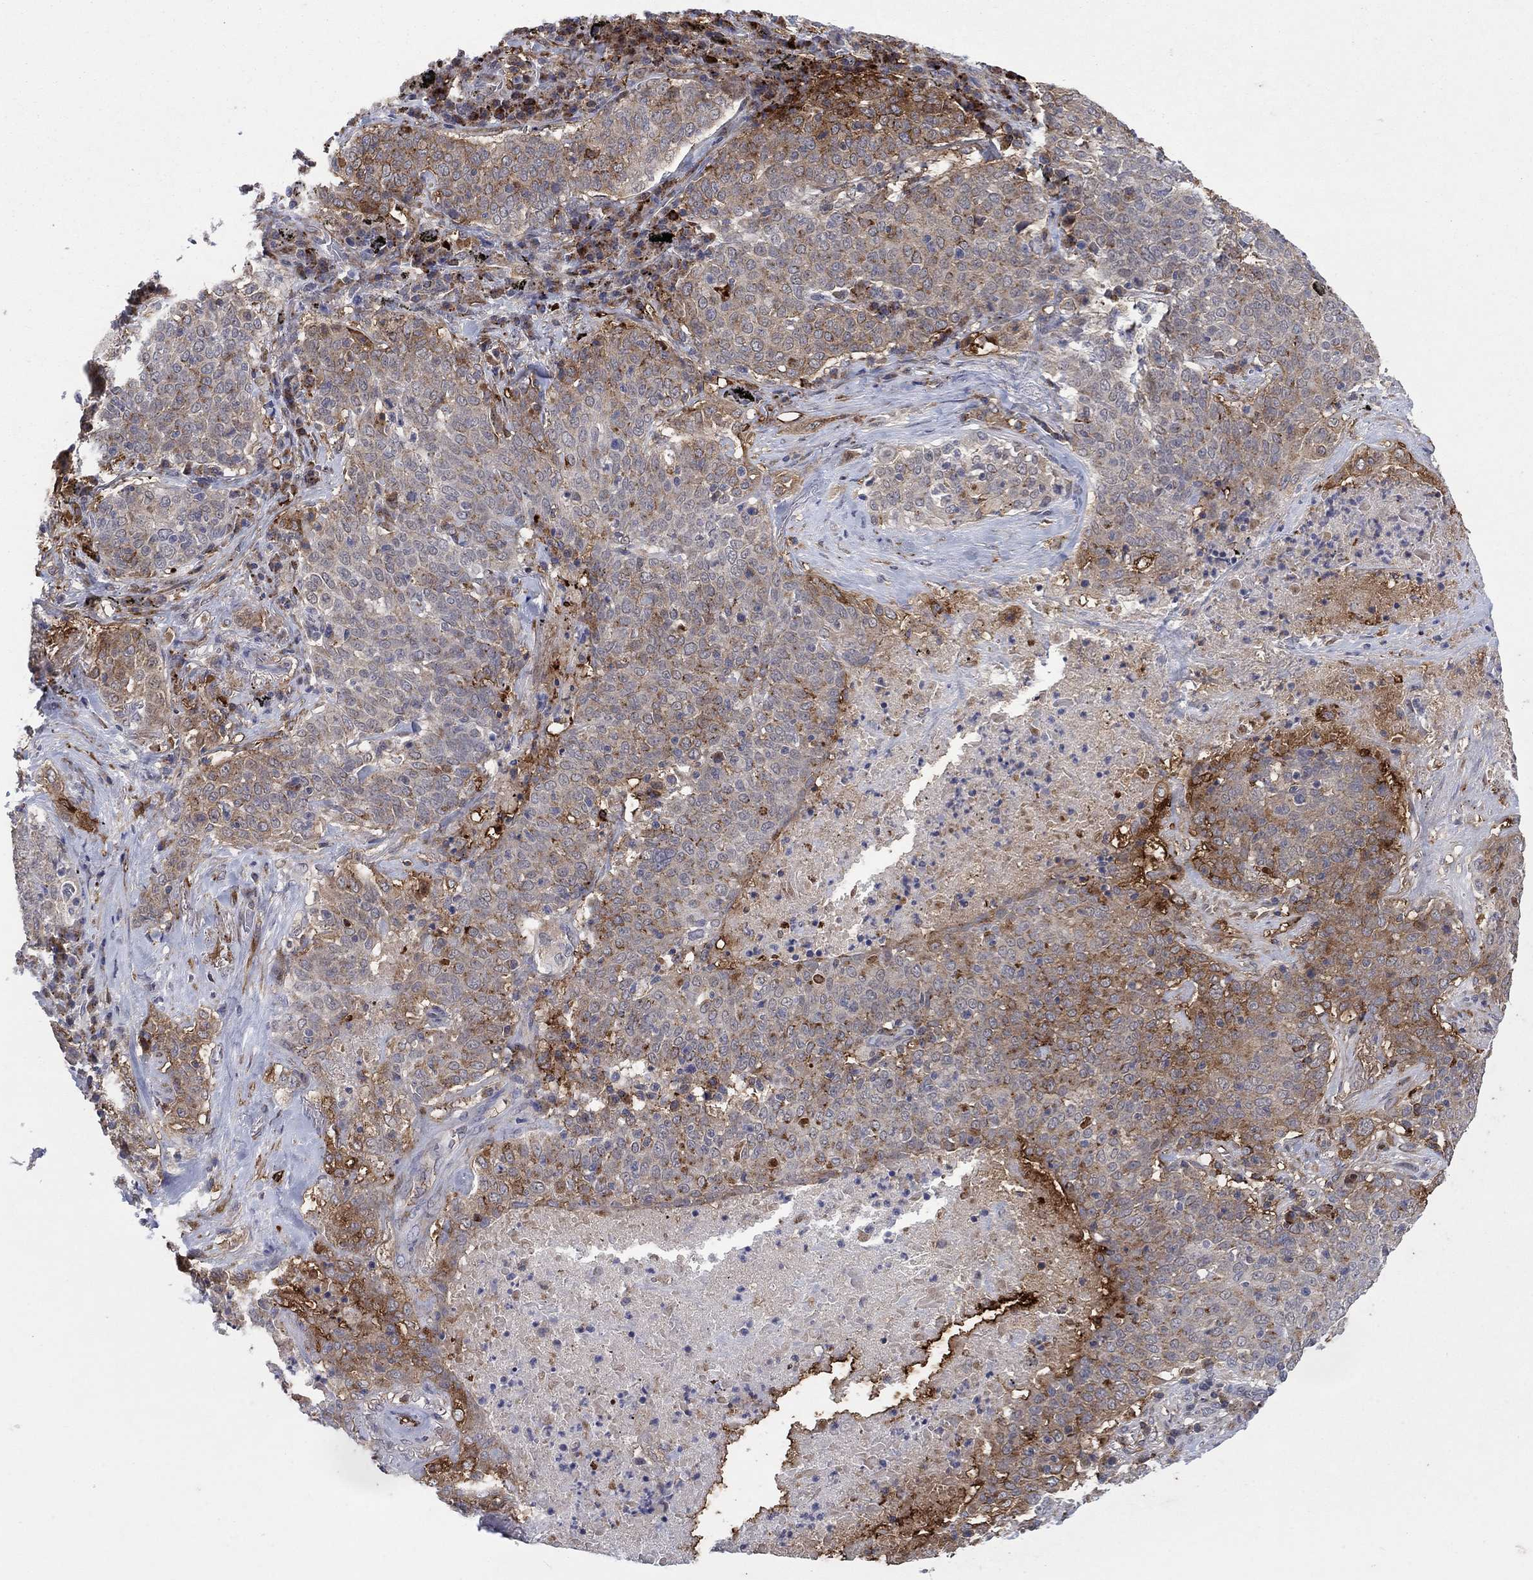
{"staining": {"intensity": "negative", "quantity": "none", "location": "none"}, "tissue": "lung cancer", "cell_type": "Tumor cells", "image_type": "cancer", "snomed": [{"axis": "morphology", "description": "Squamous cell carcinoma, NOS"}, {"axis": "topography", "description": "Lung"}], "caption": "DAB immunohistochemical staining of squamous cell carcinoma (lung) demonstrates no significant positivity in tumor cells.", "gene": "SDC1", "patient": {"sex": "male", "age": 82}}